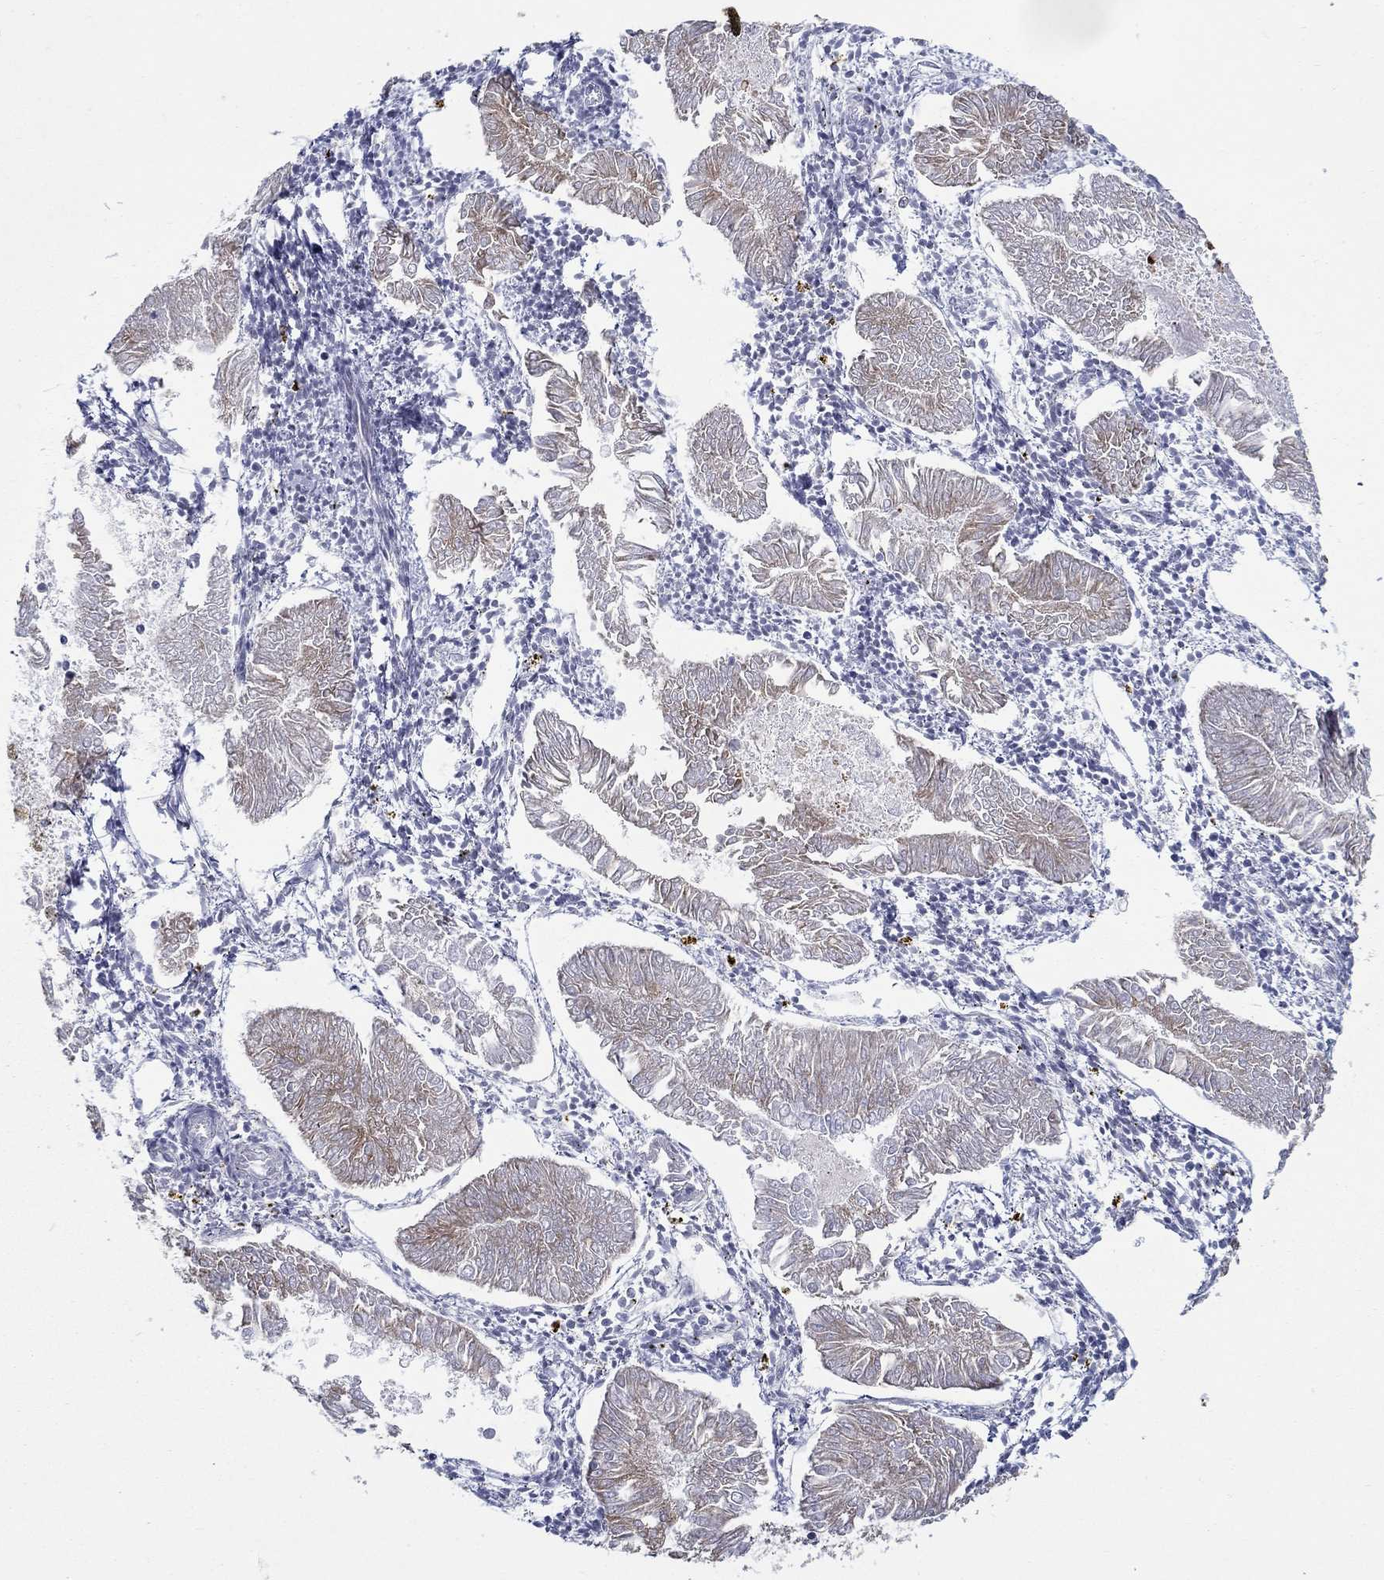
{"staining": {"intensity": "weak", "quantity": "25%-75%", "location": "cytoplasmic/membranous"}, "tissue": "endometrial cancer", "cell_type": "Tumor cells", "image_type": "cancer", "snomed": [{"axis": "morphology", "description": "Adenocarcinoma, NOS"}, {"axis": "topography", "description": "Endometrium"}], "caption": "Immunohistochemistry (IHC) (DAB) staining of endometrial cancer (adenocarcinoma) exhibits weak cytoplasmic/membranous protein staining in about 25%-75% of tumor cells.", "gene": "QRFPR", "patient": {"sex": "female", "age": 53}}